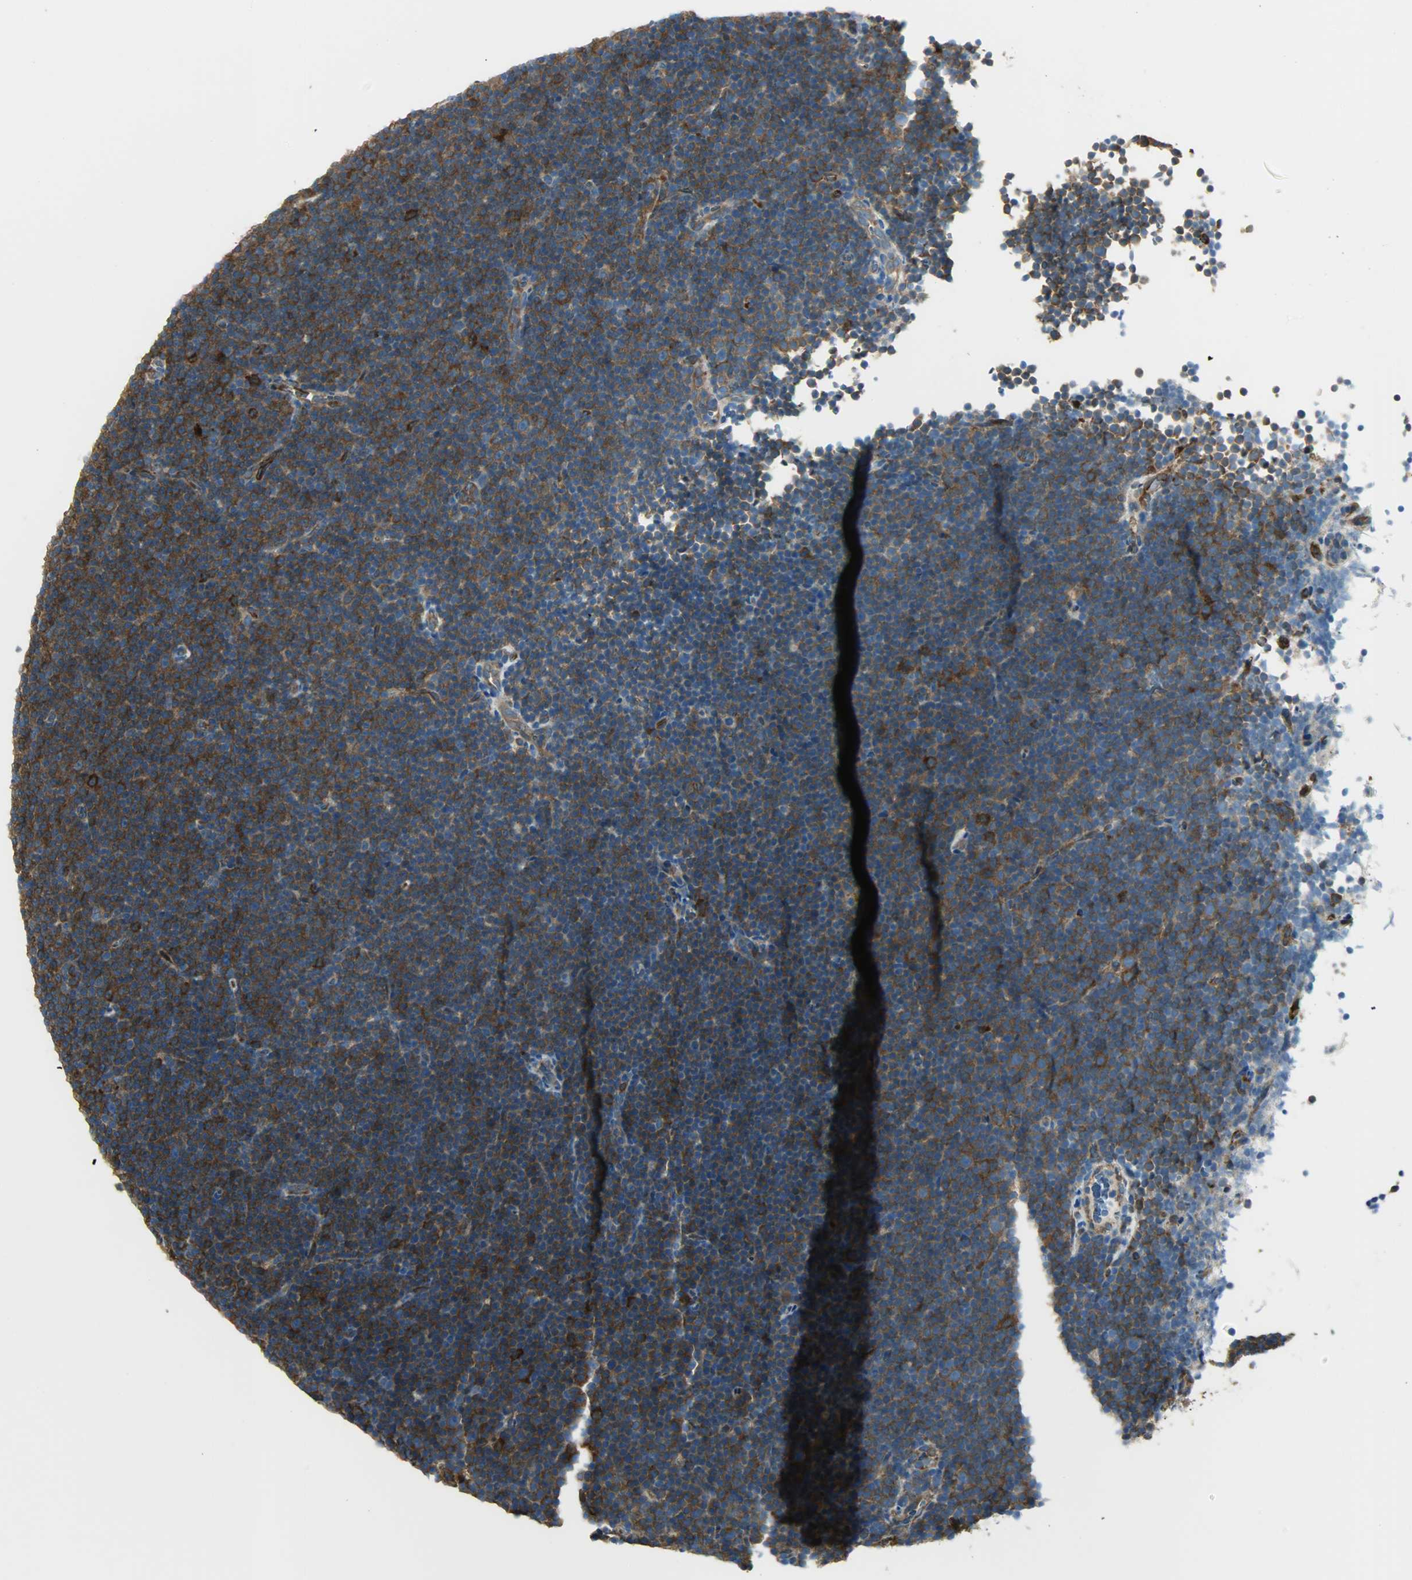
{"staining": {"intensity": "strong", "quantity": ">75%", "location": "cytoplasmic/membranous"}, "tissue": "lymphoma", "cell_type": "Tumor cells", "image_type": "cancer", "snomed": [{"axis": "morphology", "description": "Malignant lymphoma, non-Hodgkin's type, Low grade"}, {"axis": "topography", "description": "Lymph node"}], "caption": "An image of low-grade malignant lymphoma, non-Hodgkin's type stained for a protein demonstrates strong cytoplasmic/membranous brown staining in tumor cells.", "gene": "WARS1", "patient": {"sex": "female", "age": 67}}